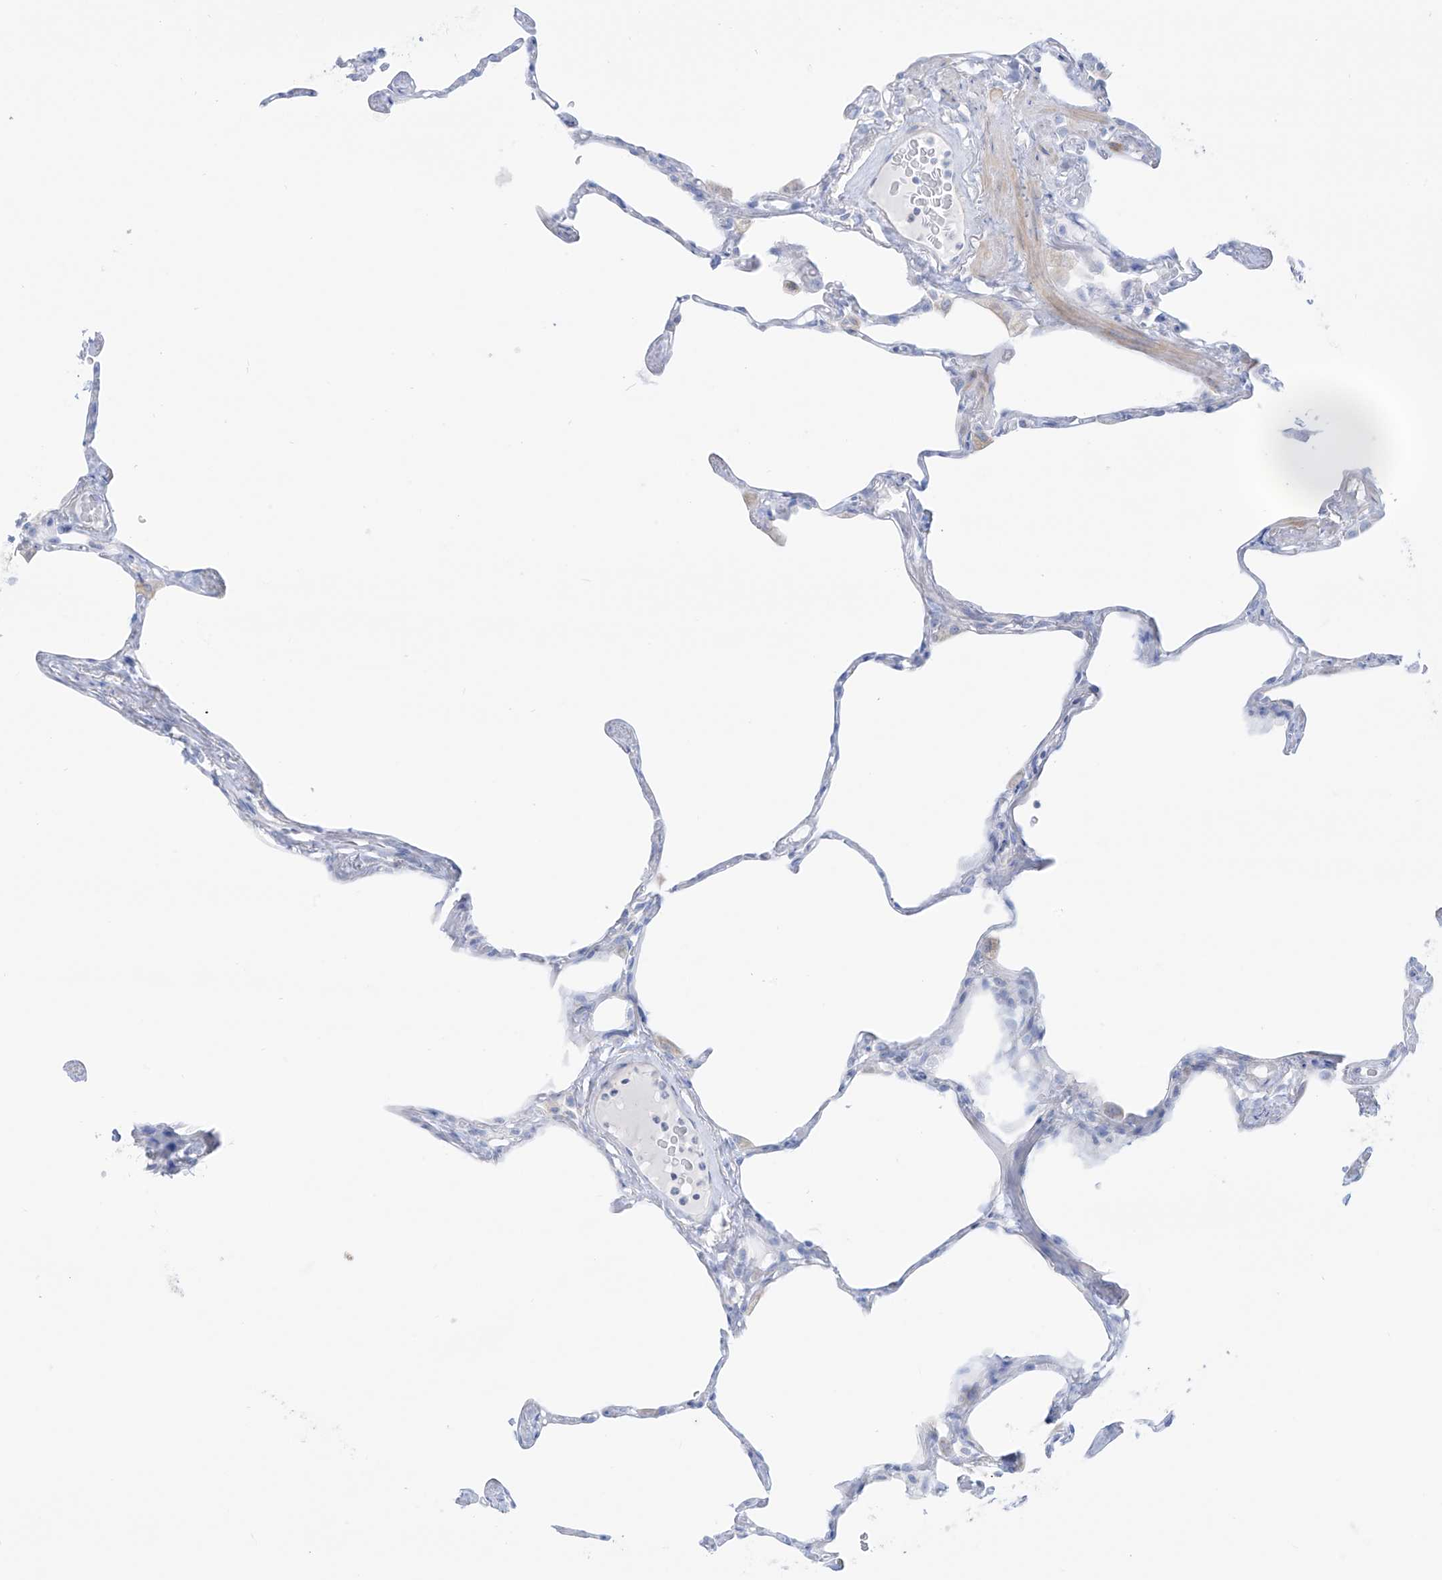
{"staining": {"intensity": "negative", "quantity": "none", "location": "none"}, "tissue": "lung", "cell_type": "Alveolar cells", "image_type": "normal", "snomed": [{"axis": "morphology", "description": "Normal tissue, NOS"}, {"axis": "topography", "description": "Lung"}], "caption": "This is an immunohistochemistry histopathology image of normal human lung. There is no expression in alveolar cells.", "gene": "SLC26A3", "patient": {"sex": "male", "age": 65}}